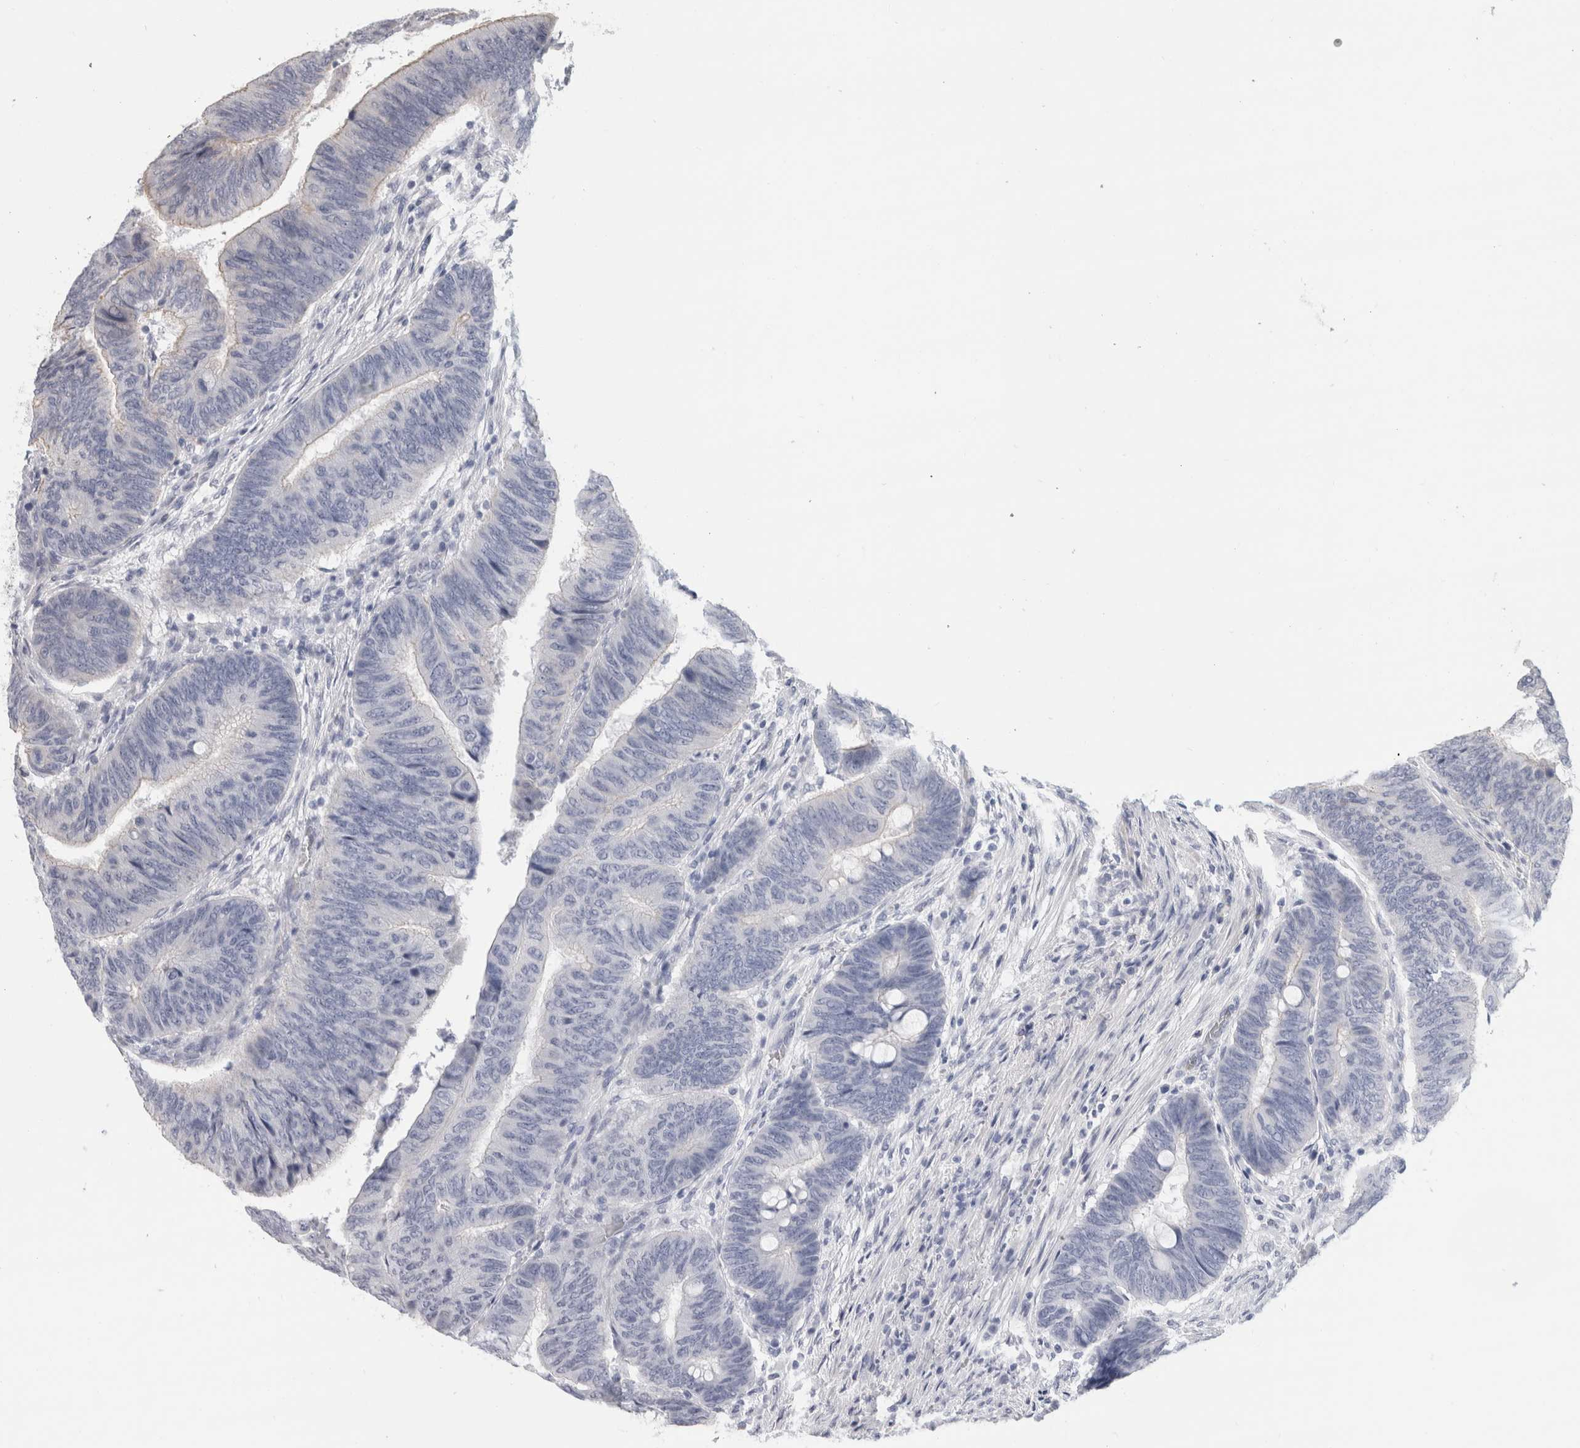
{"staining": {"intensity": "negative", "quantity": "none", "location": "none"}, "tissue": "colorectal cancer", "cell_type": "Tumor cells", "image_type": "cancer", "snomed": [{"axis": "morphology", "description": "Normal tissue, NOS"}, {"axis": "morphology", "description": "Adenocarcinoma, NOS"}, {"axis": "topography", "description": "Rectum"}, {"axis": "topography", "description": "Peripheral nerve tissue"}], "caption": "The immunohistochemistry (IHC) micrograph has no significant expression in tumor cells of colorectal cancer (adenocarcinoma) tissue.", "gene": "AFP", "patient": {"sex": "male", "age": 92}}